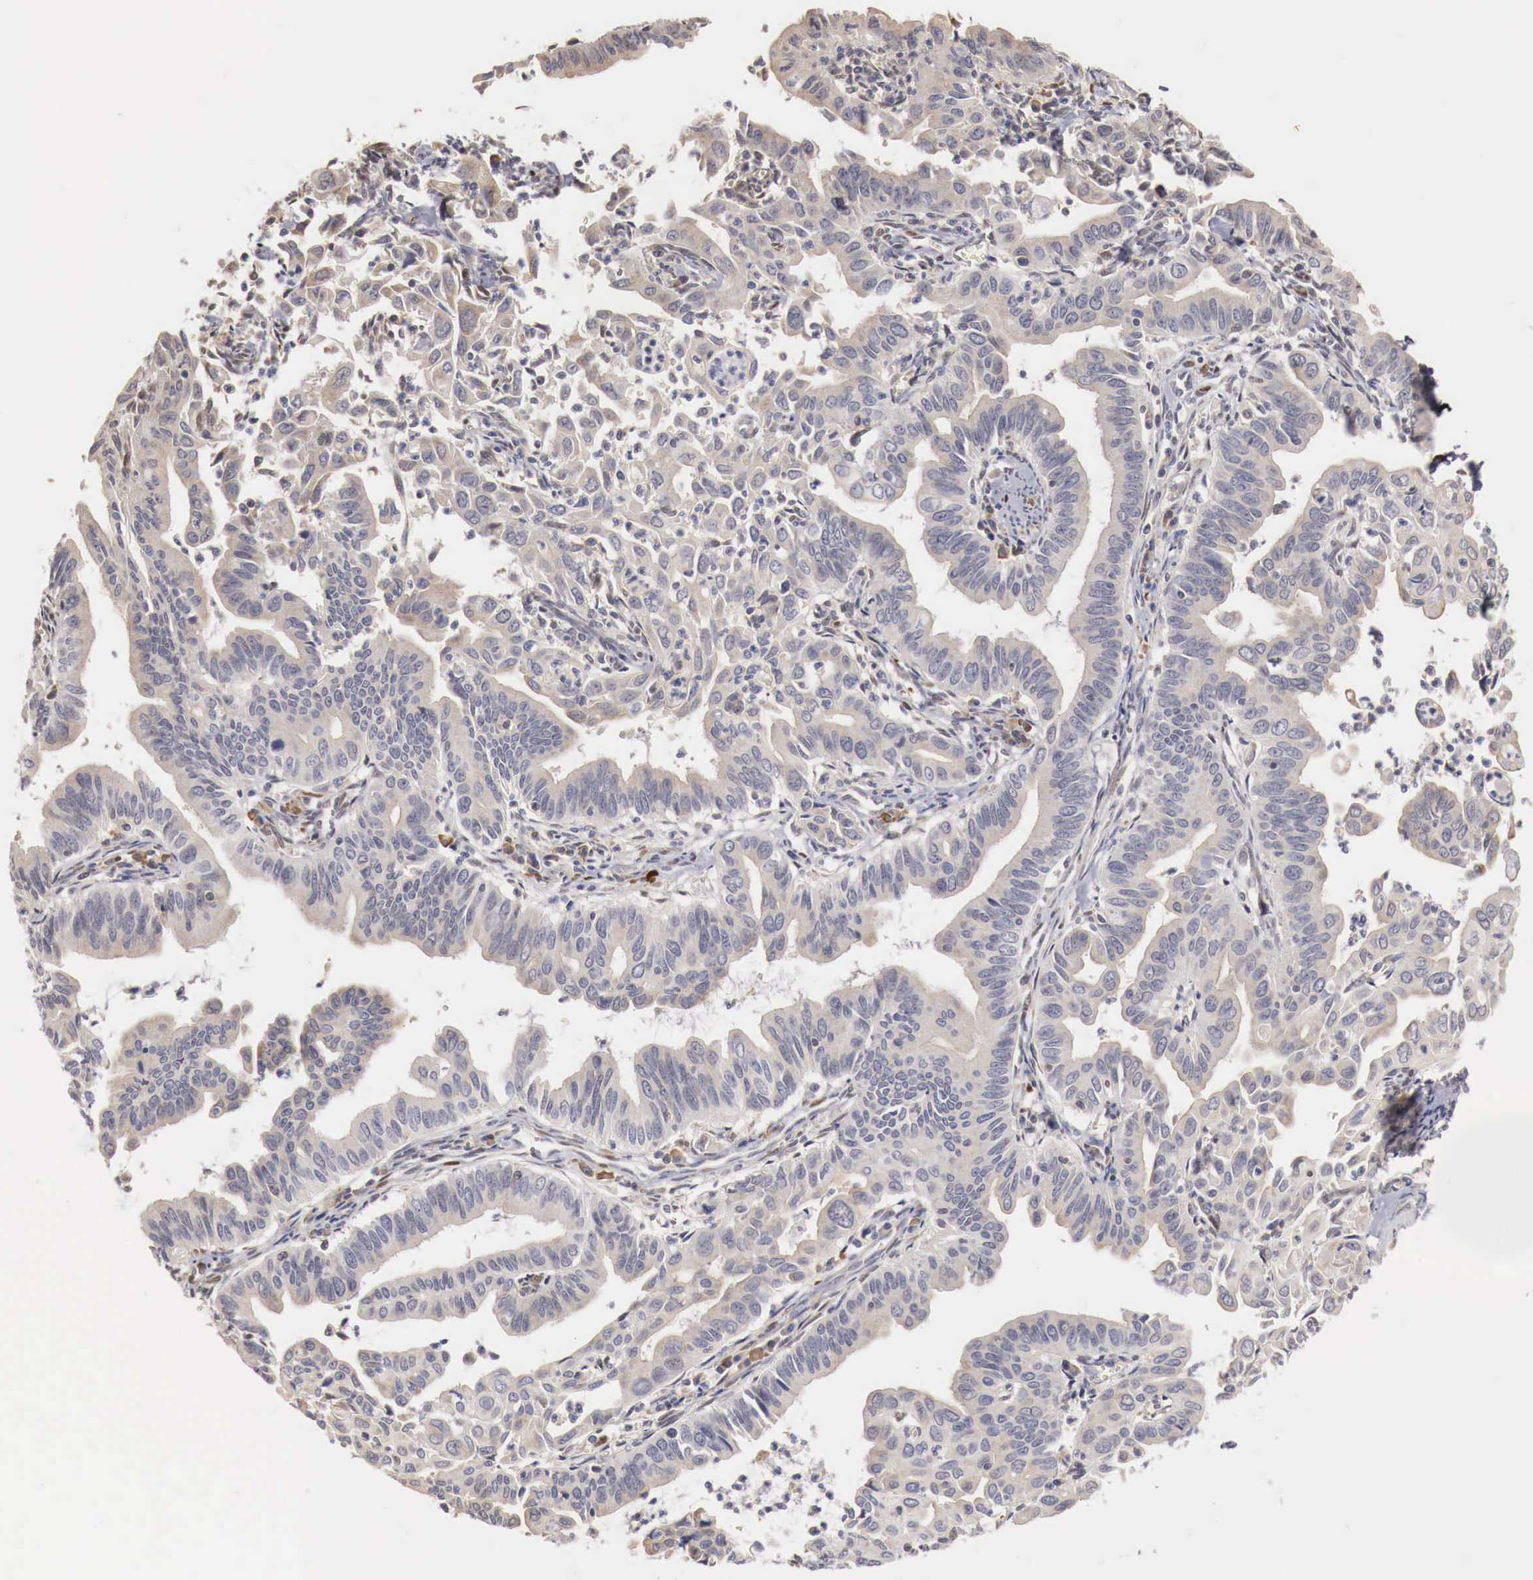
{"staining": {"intensity": "negative", "quantity": "none", "location": "none"}, "tissue": "cervical cancer", "cell_type": "Tumor cells", "image_type": "cancer", "snomed": [{"axis": "morphology", "description": "Normal tissue, NOS"}, {"axis": "morphology", "description": "Adenocarcinoma, NOS"}, {"axis": "topography", "description": "Cervix"}], "caption": "An immunohistochemistry (IHC) histopathology image of cervical cancer (adenocarcinoma) is shown. There is no staining in tumor cells of cervical cancer (adenocarcinoma).", "gene": "KHDRBS2", "patient": {"sex": "female", "age": 34}}